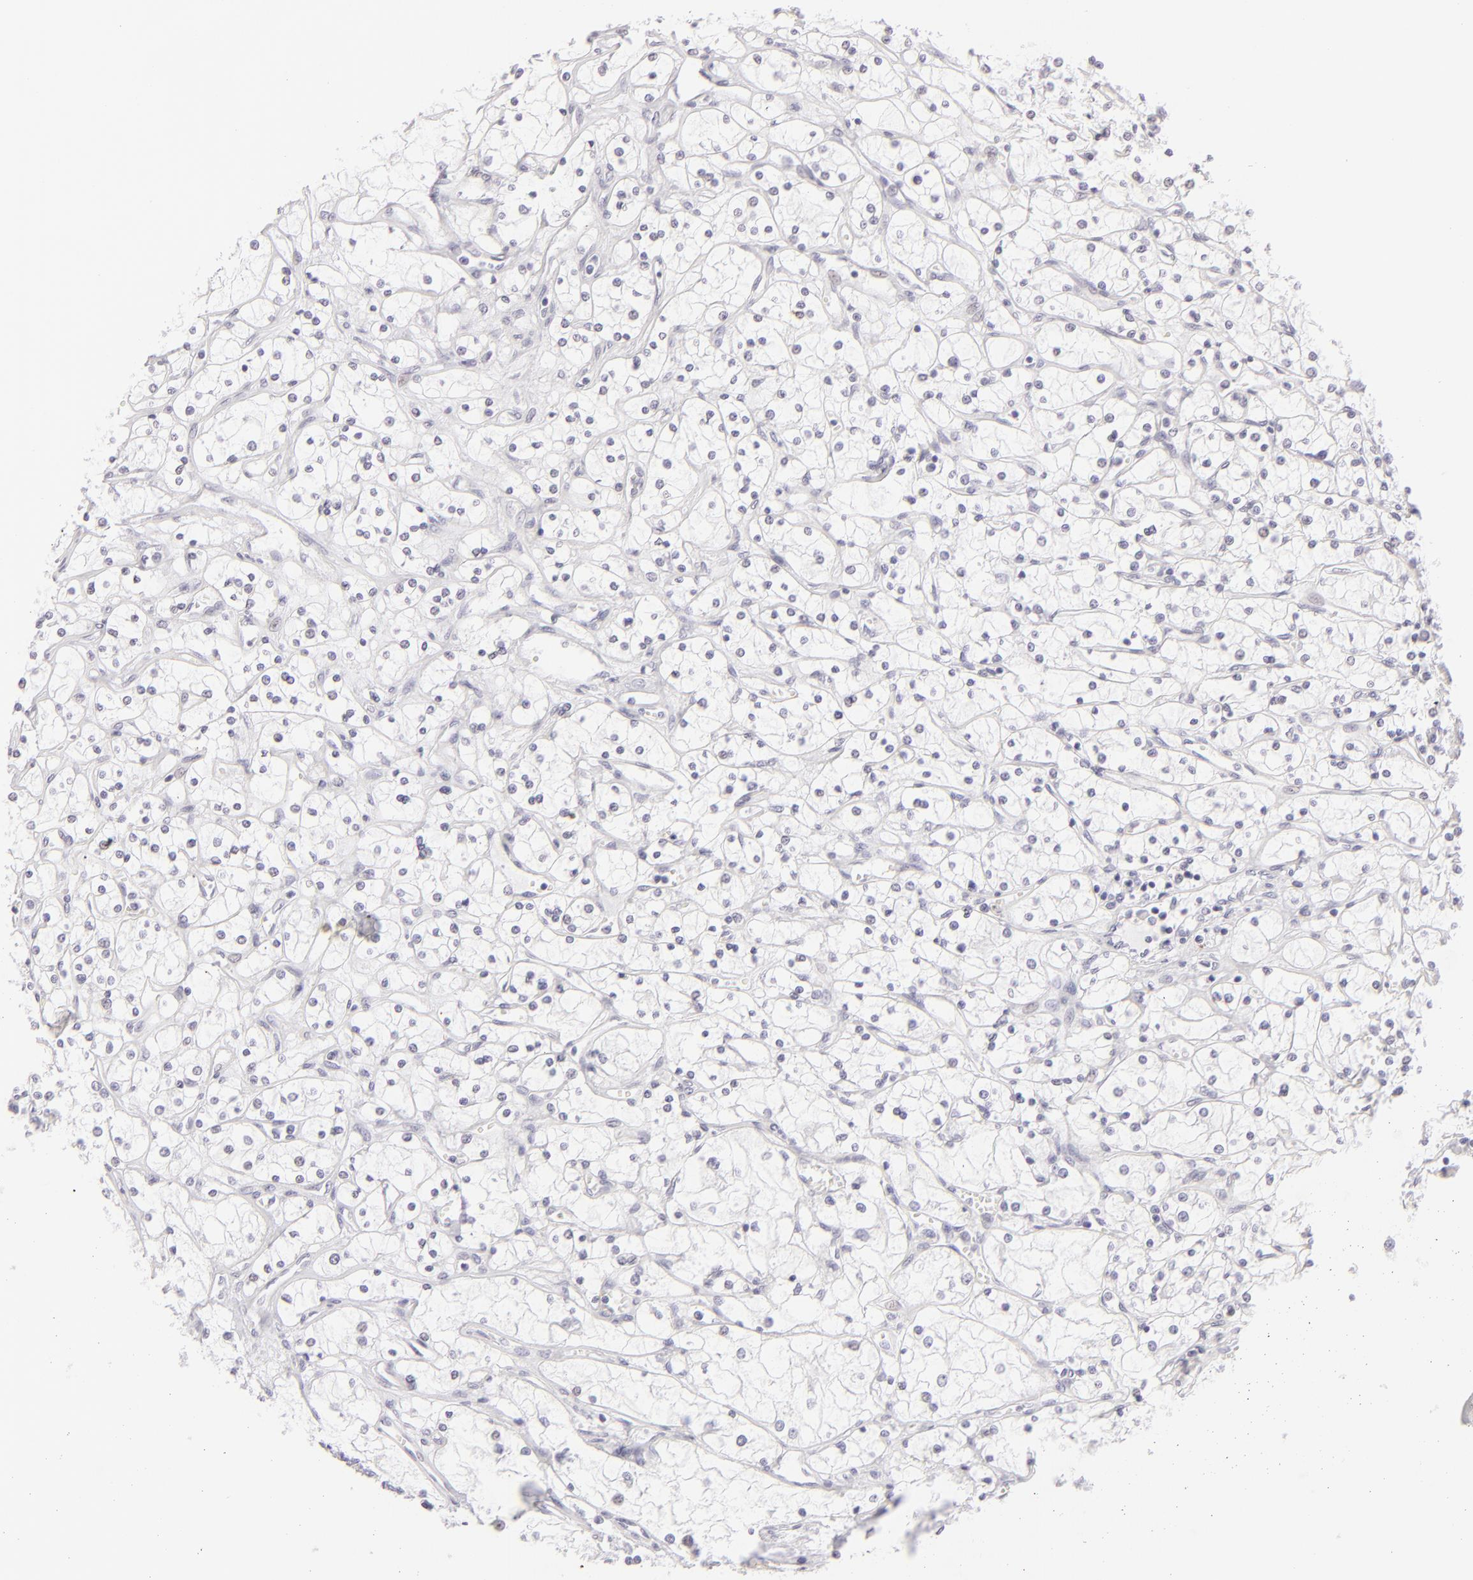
{"staining": {"intensity": "negative", "quantity": "none", "location": "none"}, "tissue": "renal cancer", "cell_type": "Tumor cells", "image_type": "cancer", "snomed": [{"axis": "morphology", "description": "Adenocarcinoma, NOS"}, {"axis": "topography", "description": "Kidney"}], "caption": "Renal adenocarcinoma stained for a protein using immunohistochemistry demonstrates no expression tumor cells.", "gene": "FCER2", "patient": {"sex": "male", "age": 61}}